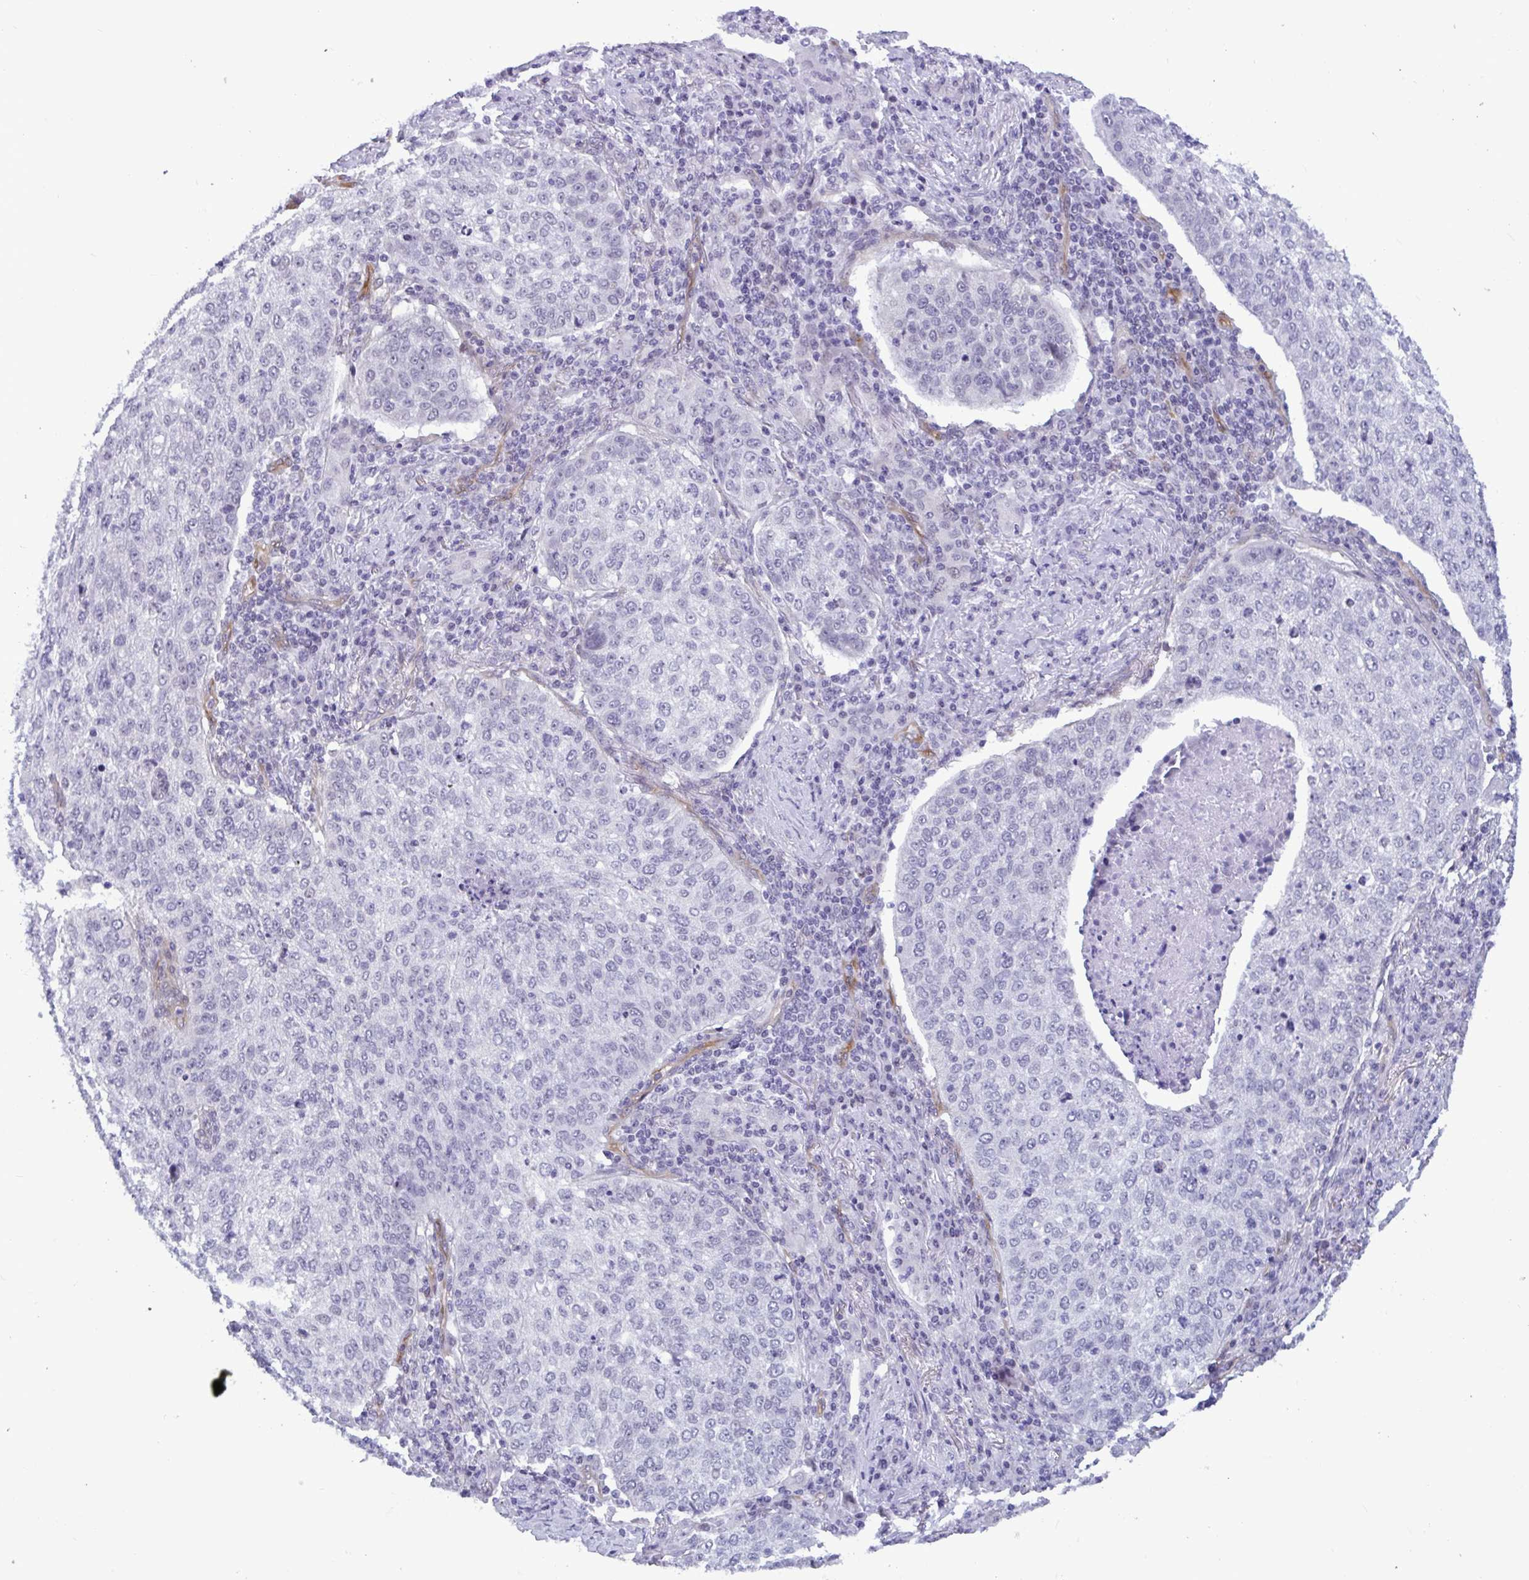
{"staining": {"intensity": "negative", "quantity": "none", "location": "none"}, "tissue": "lung cancer", "cell_type": "Tumor cells", "image_type": "cancer", "snomed": [{"axis": "morphology", "description": "Squamous cell carcinoma, NOS"}, {"axis": "topography", "description": "Lung"}], "caption": "High power microscopy histopathology image of an IHC micrograph of lung cancer, revealing no significant expression in tumor cells.", "gene": "EML1", "patient": {"sex": "male", "age": 63}}